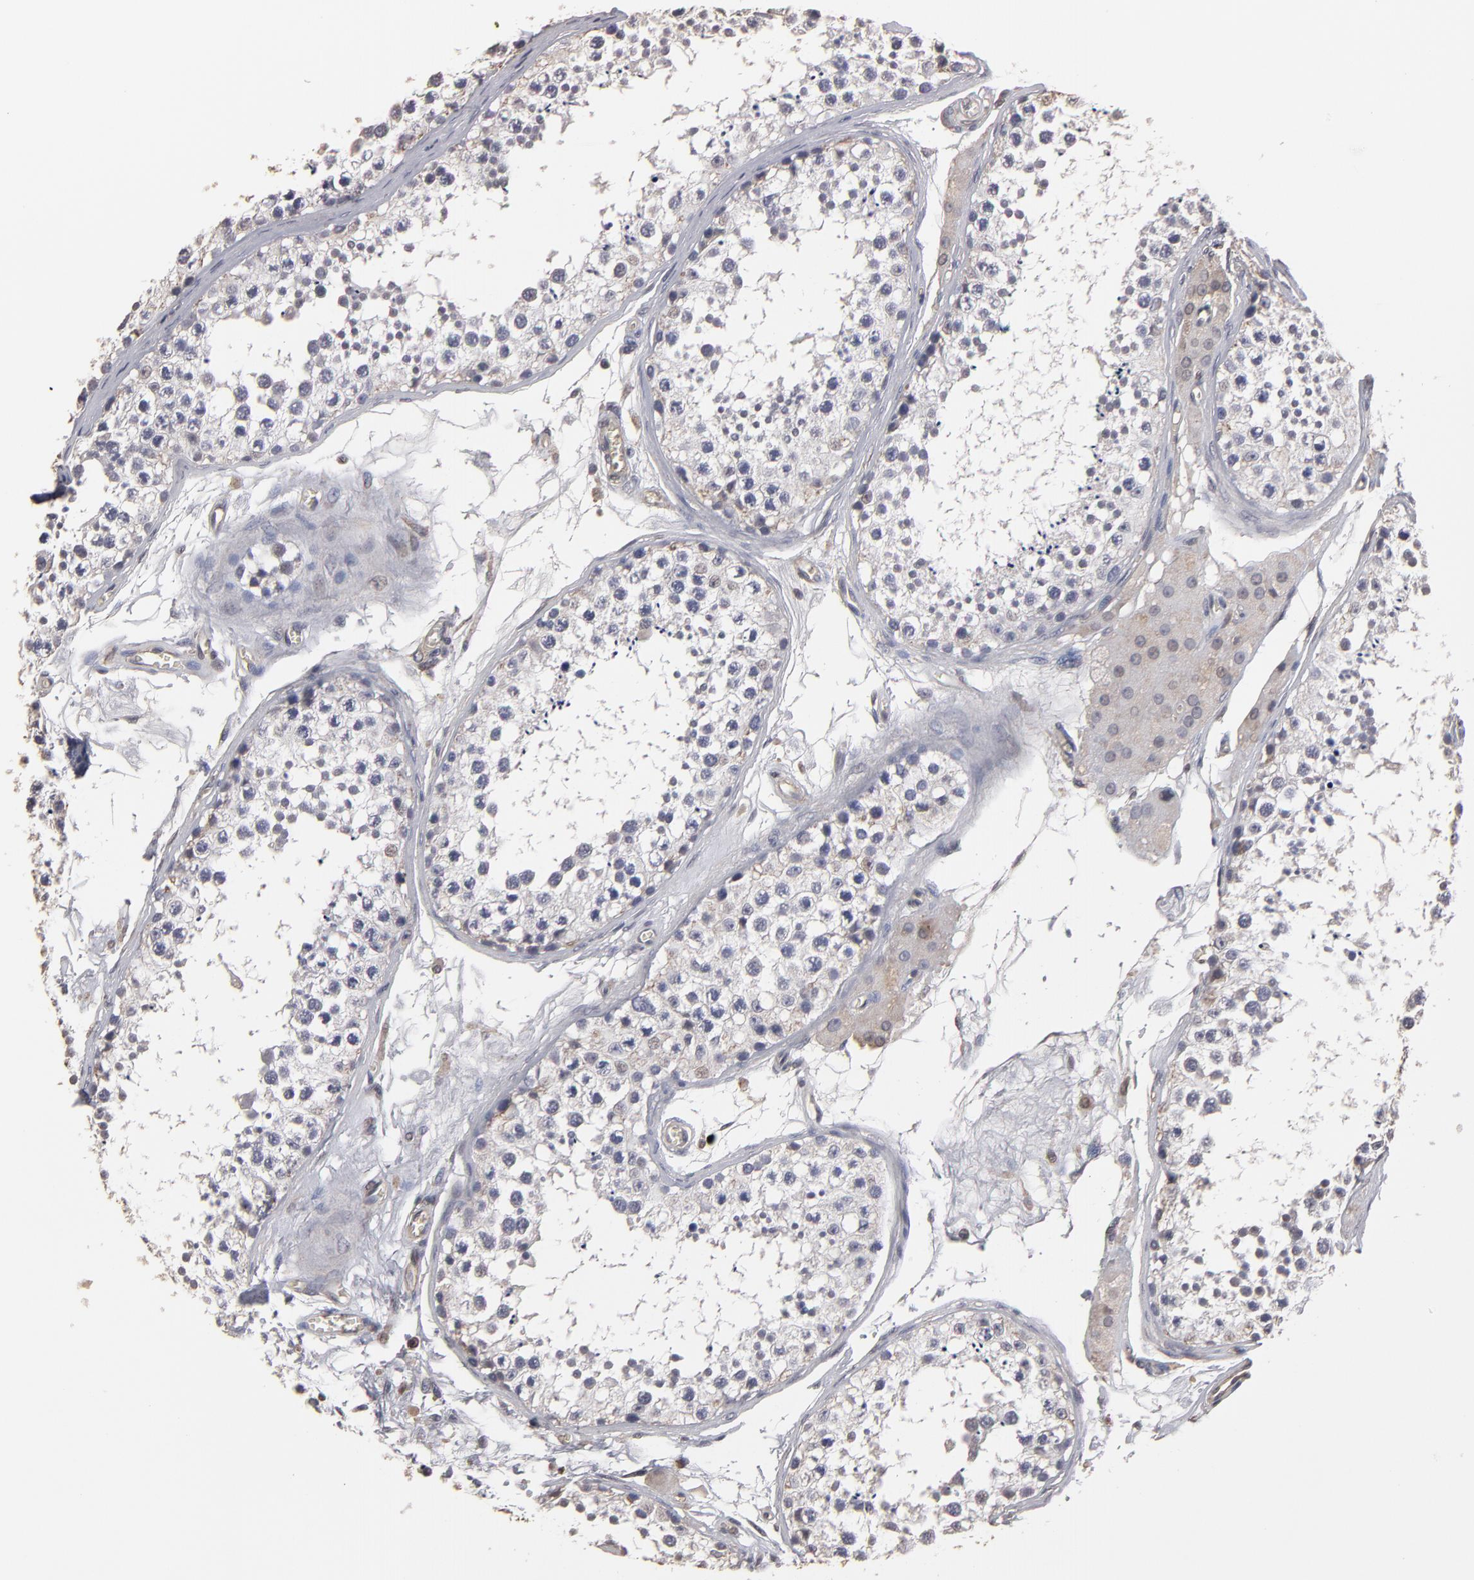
{"staining": {"intensity": "negative", "quantity": "none", "location": "none"}, "tissue": "testis", "cell_type": "Cells in seminiferous ducts", "image_type": "normal", "snomed": [{"axis": "morphology", "description": "Normal tissue, NOS"}, {"axis": "topography", "description": "Testis"}], "caption": "High magnification brightfield microscopy of benign testis stained with DAB (brown) and counterstained with hematoxylin (blue): cells in seminiferous ducts show no significant staining.", "gene": "RO60", "patient": {"sex": "male", "age": 57}}